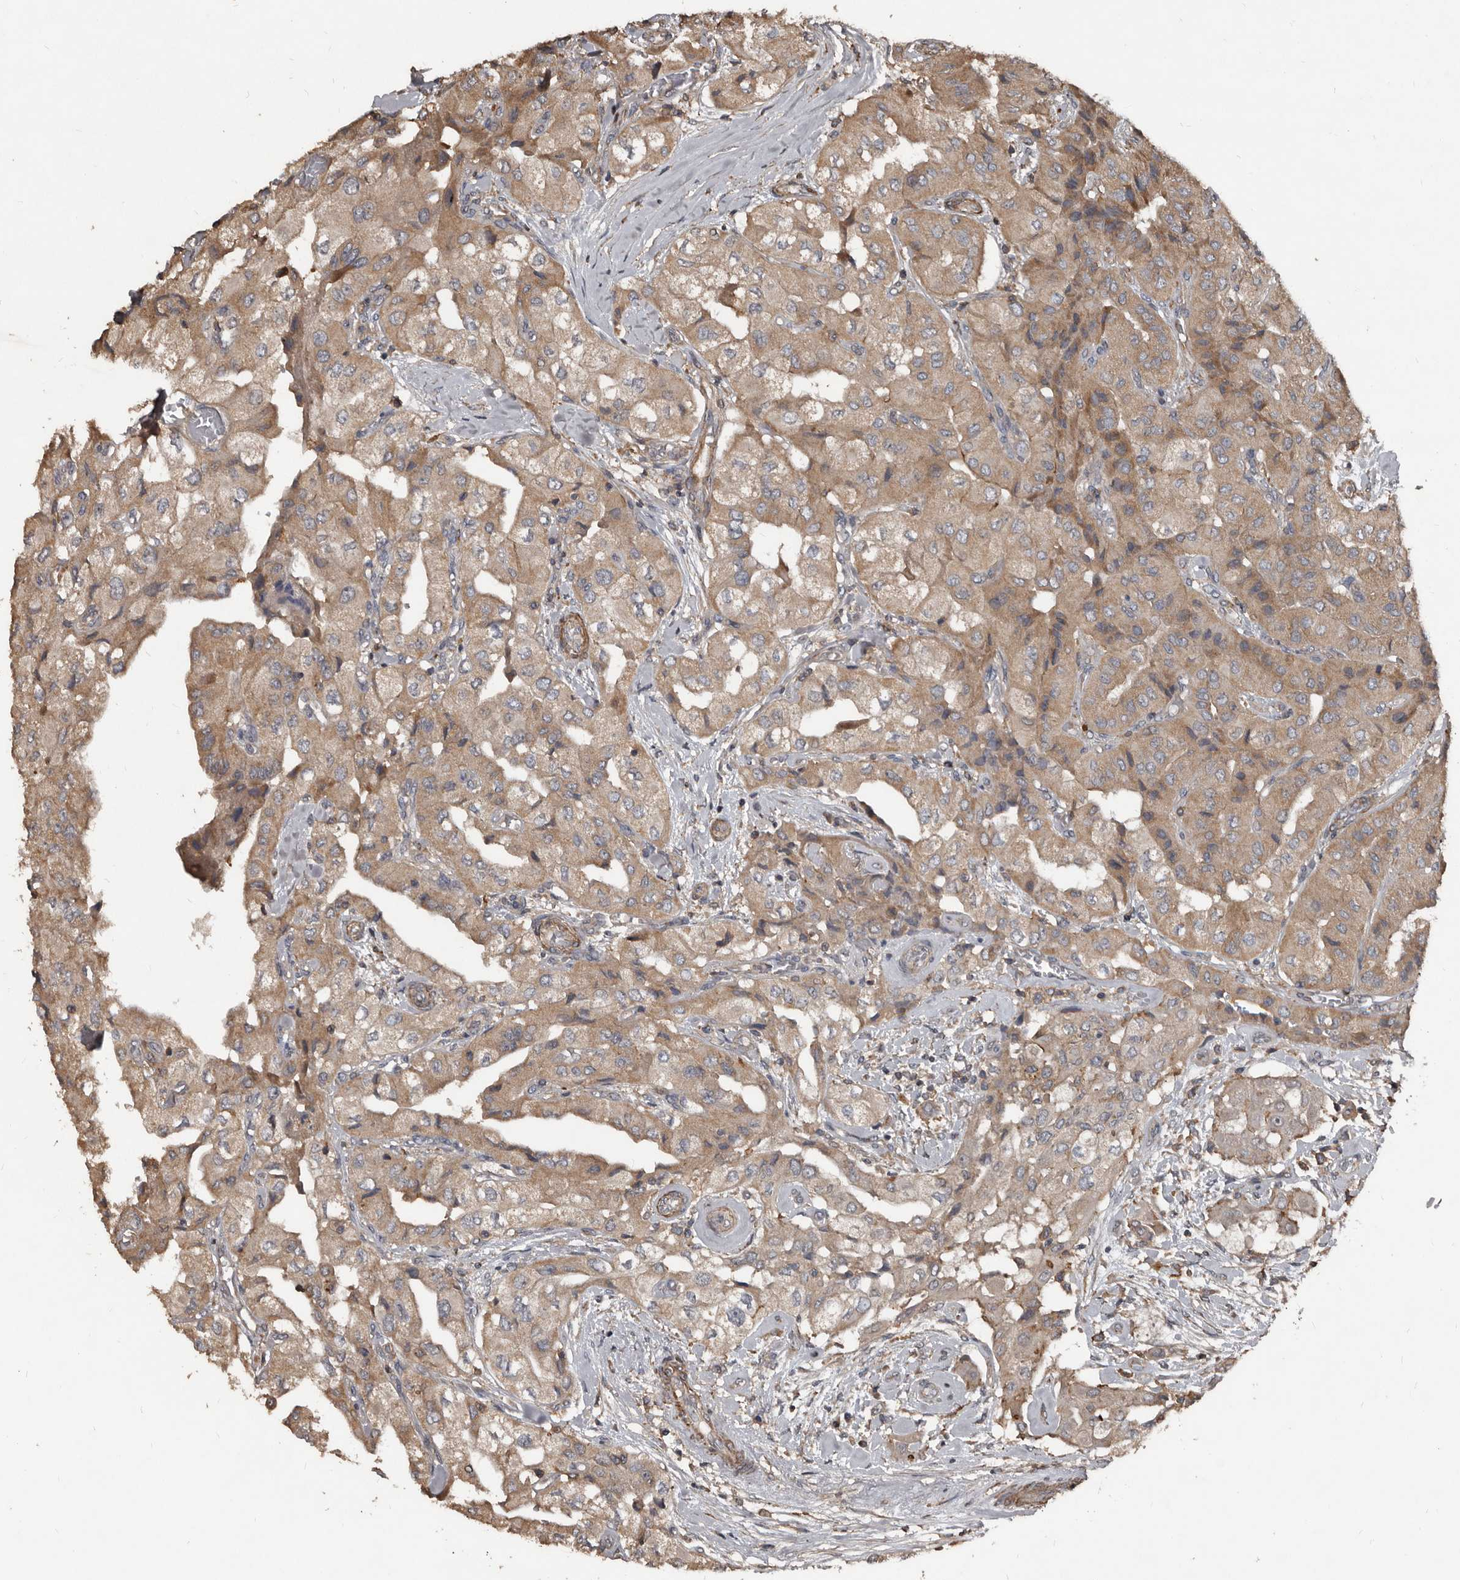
{"staining": {"intensity": "weak", "quantity": ">75%", "location": "cytoplasmic/membranous"}, "tissue": "thyroid cancer", "cell_type": "Tumor cells", "image_type": "cancer", "snomed": [{"axis": "morphology", "description": "Papillary adenocarcinoma, NOS"}, {"axis": "topography", "description": "Thyroid gland"}], "caption": "A brown stain labels weak cytoplasmic/membranous expression of a protein in papillary adenocarcinoma (thyroid) tumor cells.", "gene": "GREB1", "patient": {"sex": "female", "age": 59}}